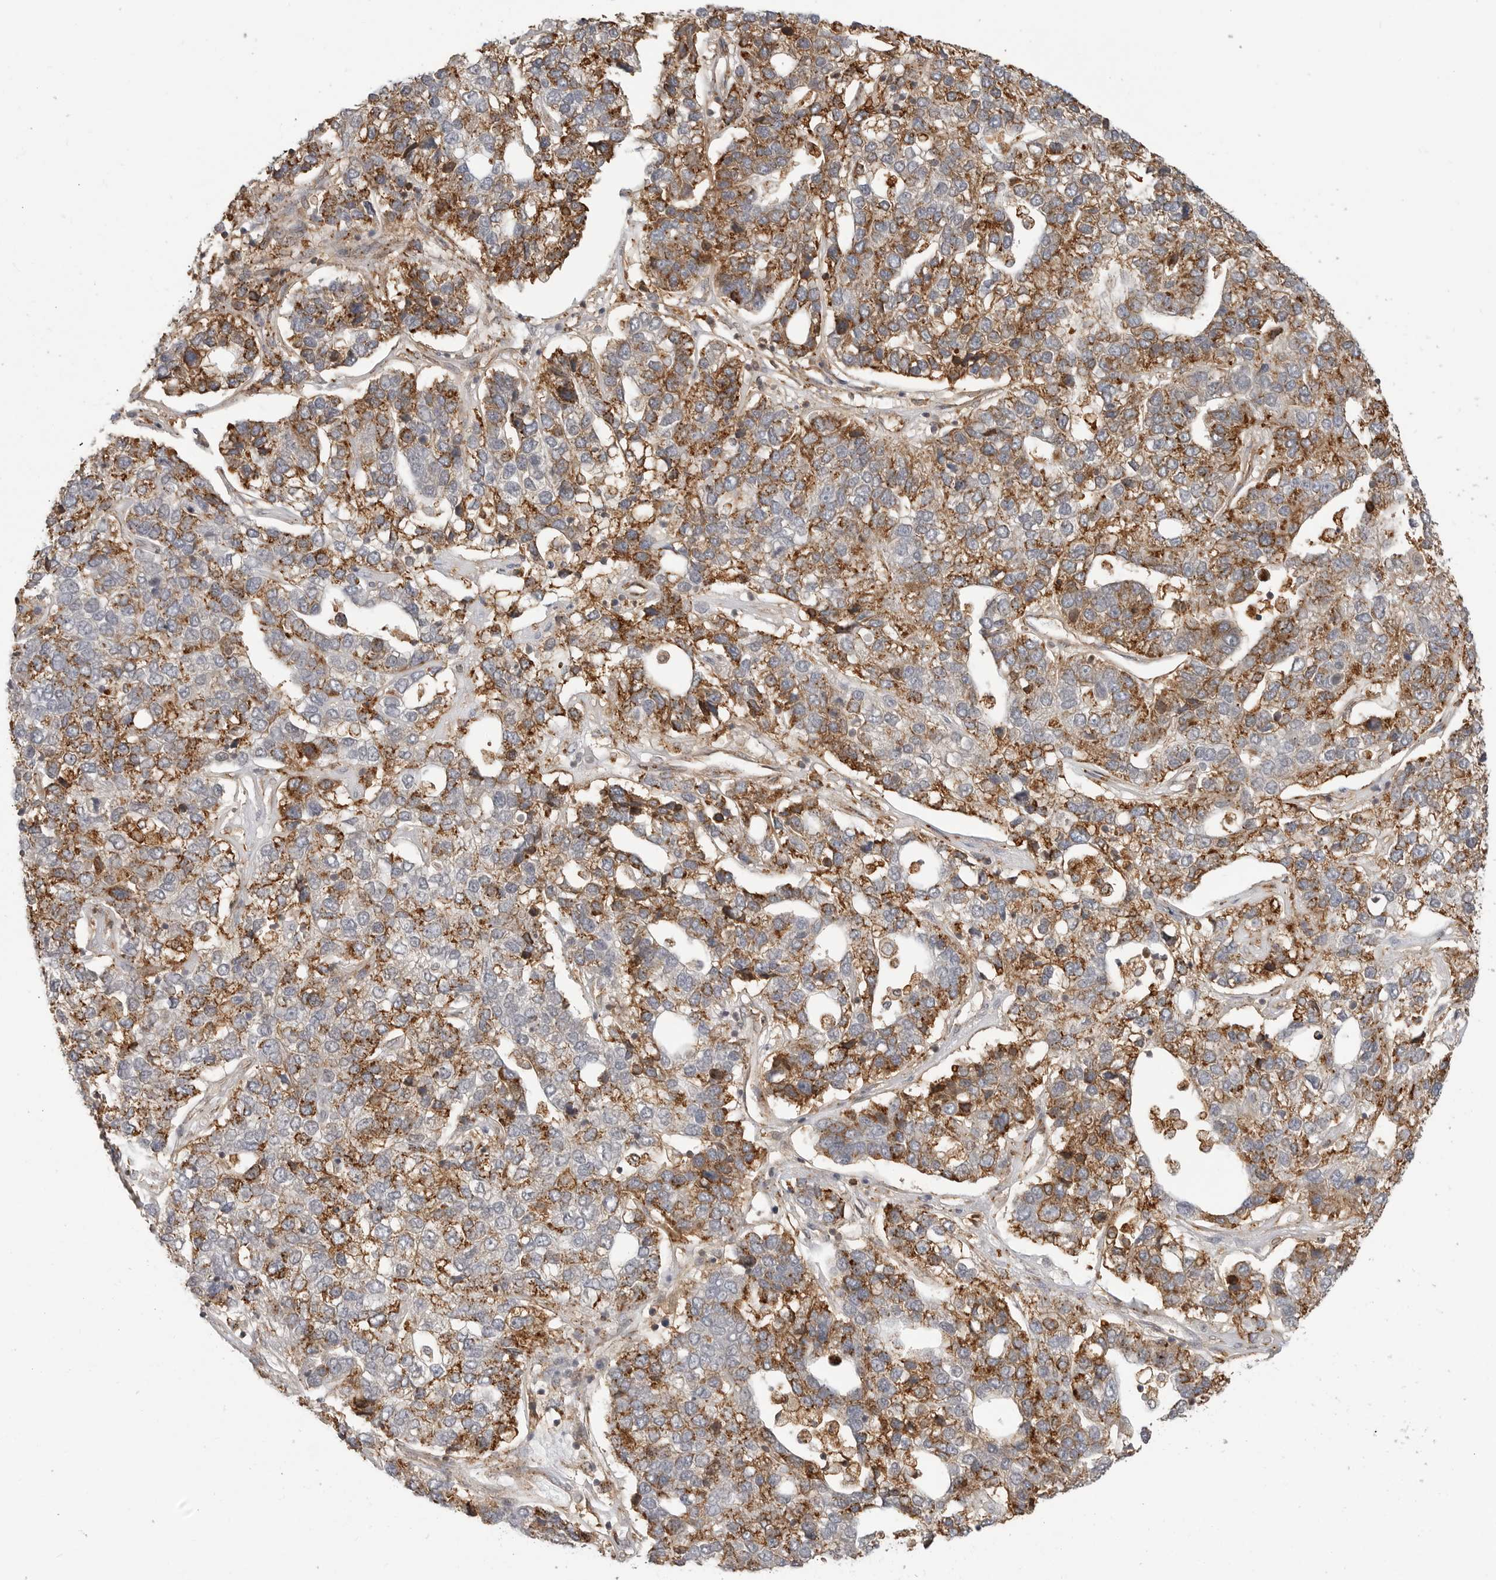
{"staining": {"intensity": "moderate", "quantity": ">75%", "location": "cytoplasmic/membranous"}, "tissue": "pancreatic cancer", "cell_type": "Tumor cells", "image_type": "cancer", "snomed": [{"axis": "morphology", "description": "Adenocarcinoma, NOS"}, {"axis": "topography", "description": "Pancreas"}], "caption": "The immunohistochemical stain shows moderate cytoplasmic/membranous positivity in tumor cells of adenocarcinoma (pancreatic) tissue.", "gene": "ANXA11", "patient": {"sex": "female", "age": 61}}